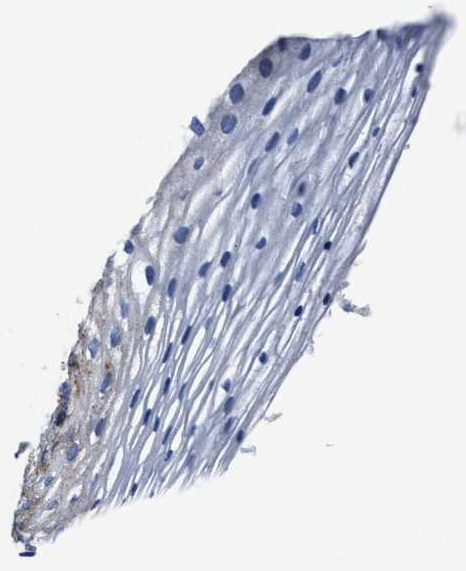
{"staining": {"intensity": "moderate", "quantity": "25%-75%", "location": "cytoplasmic/membranous"}, "tissue": "vagina", "cell_type": "Squamous epithelial cells", "image_type": "normal", "snomed": [{"axis": "morphology", "description": "Normal tissue, NOS"}, {"axis": "topography", "description": "Vagina"}], "caption": "Vagina stained with immunohistochemistry (IHC) reveals moderate cytoplasmic/membranous staining in approximately 25%-75% of squamous epithelial cells.", "gene": "LAMTOR4", "patient": {"sex": "female", "age": 32}}